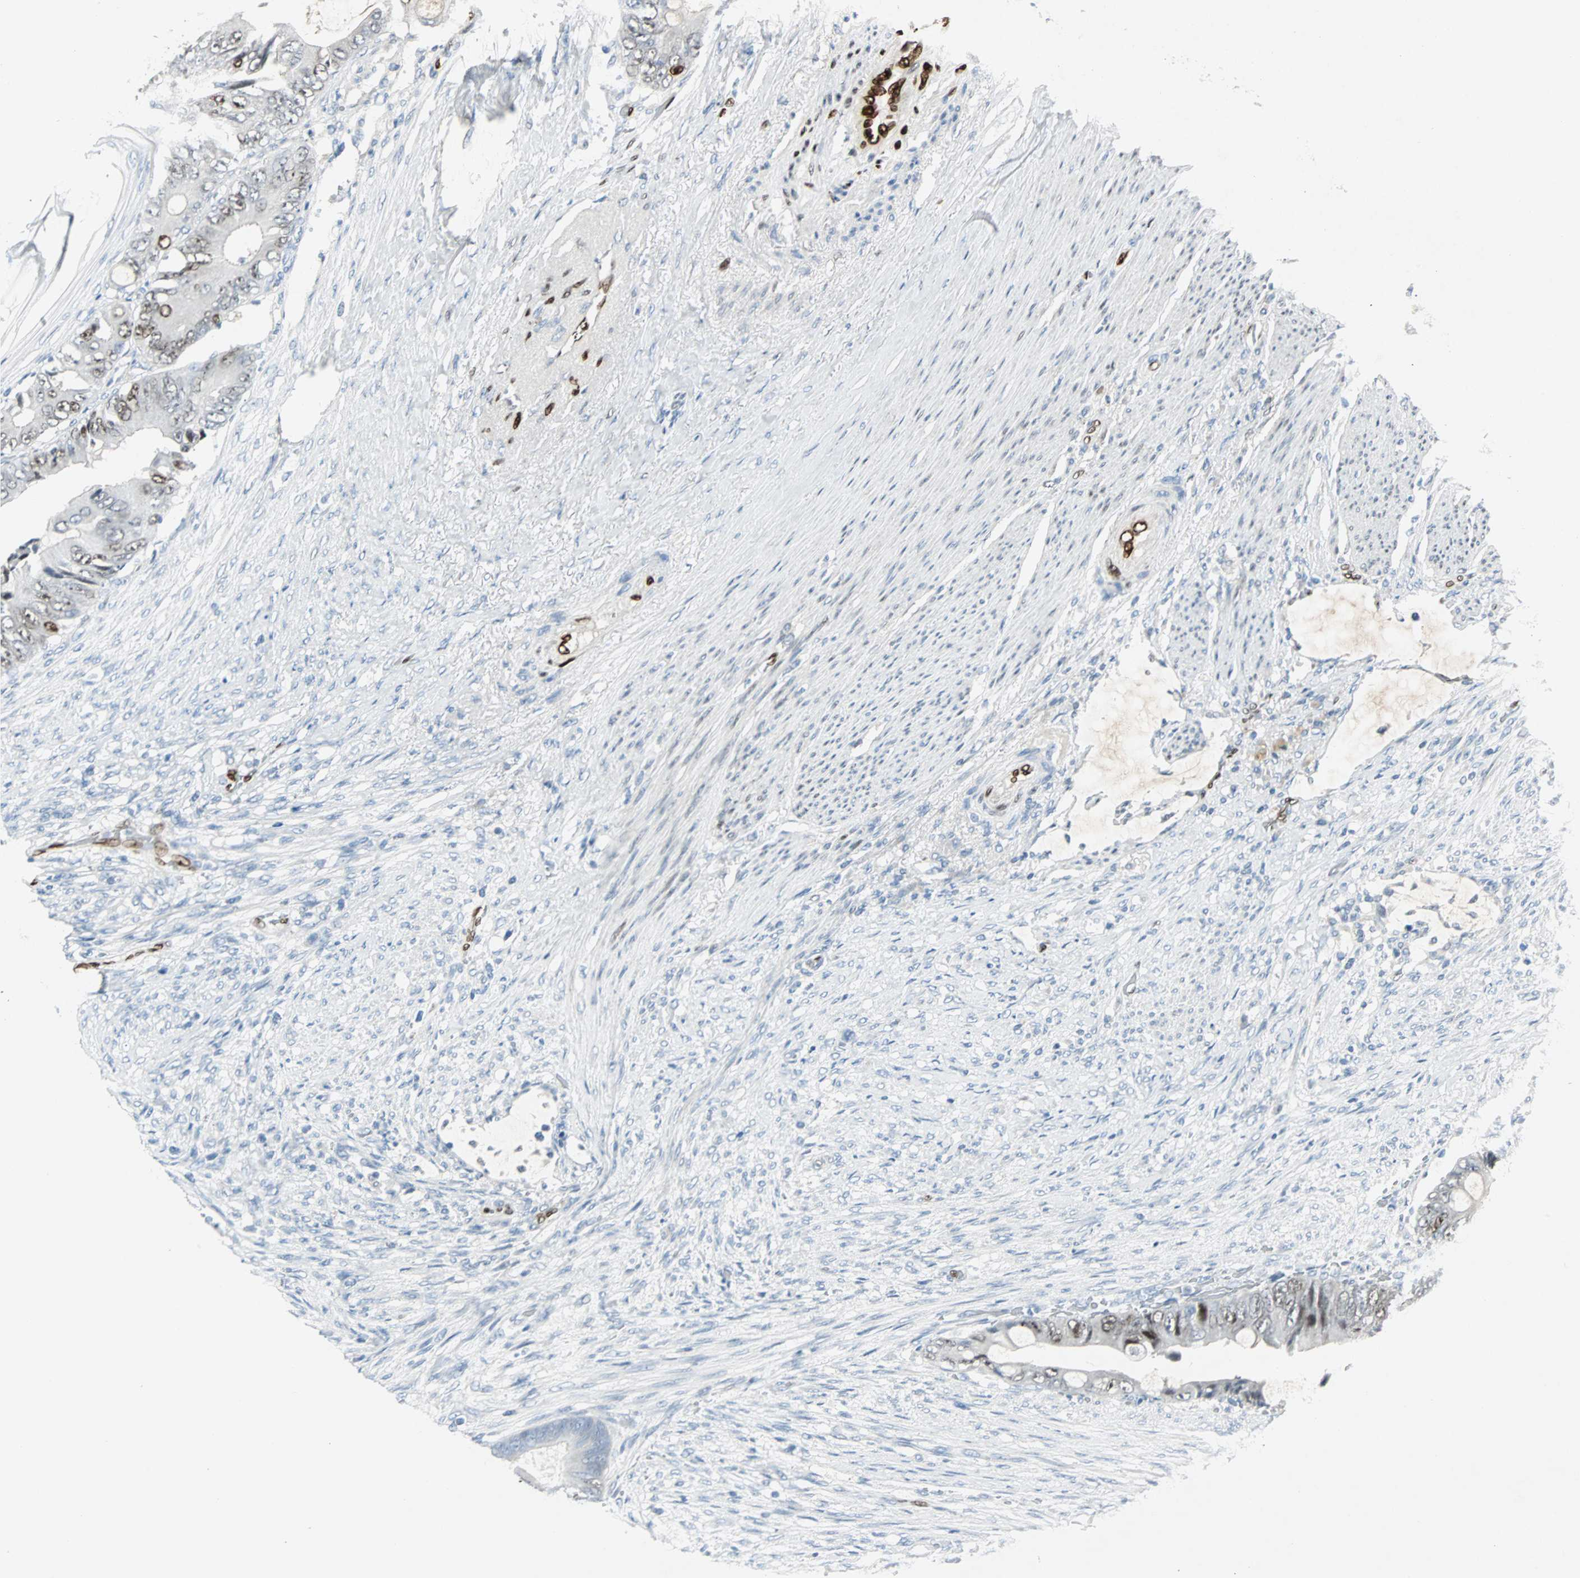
{"staining": {"intensity": "moderate", "quantity": "25%-75%", "location": "nuclear"}, "tissue": "colorectal cancer", "cell_type": "Tumor cells", "image_type": "cancer", "snomed": [{"axis": "morphology", "description": "Adenocarcinoma, NOS"}, {"axis": "topography", "description": "Rectum"}], "caption": "This is an image of IHC staining of adenocarcinoma (colorectal), which shows moderate expression in the nuclear of tumor cells.", "gene": "IL33", "patient": {"sex": "female", "age": 77}}